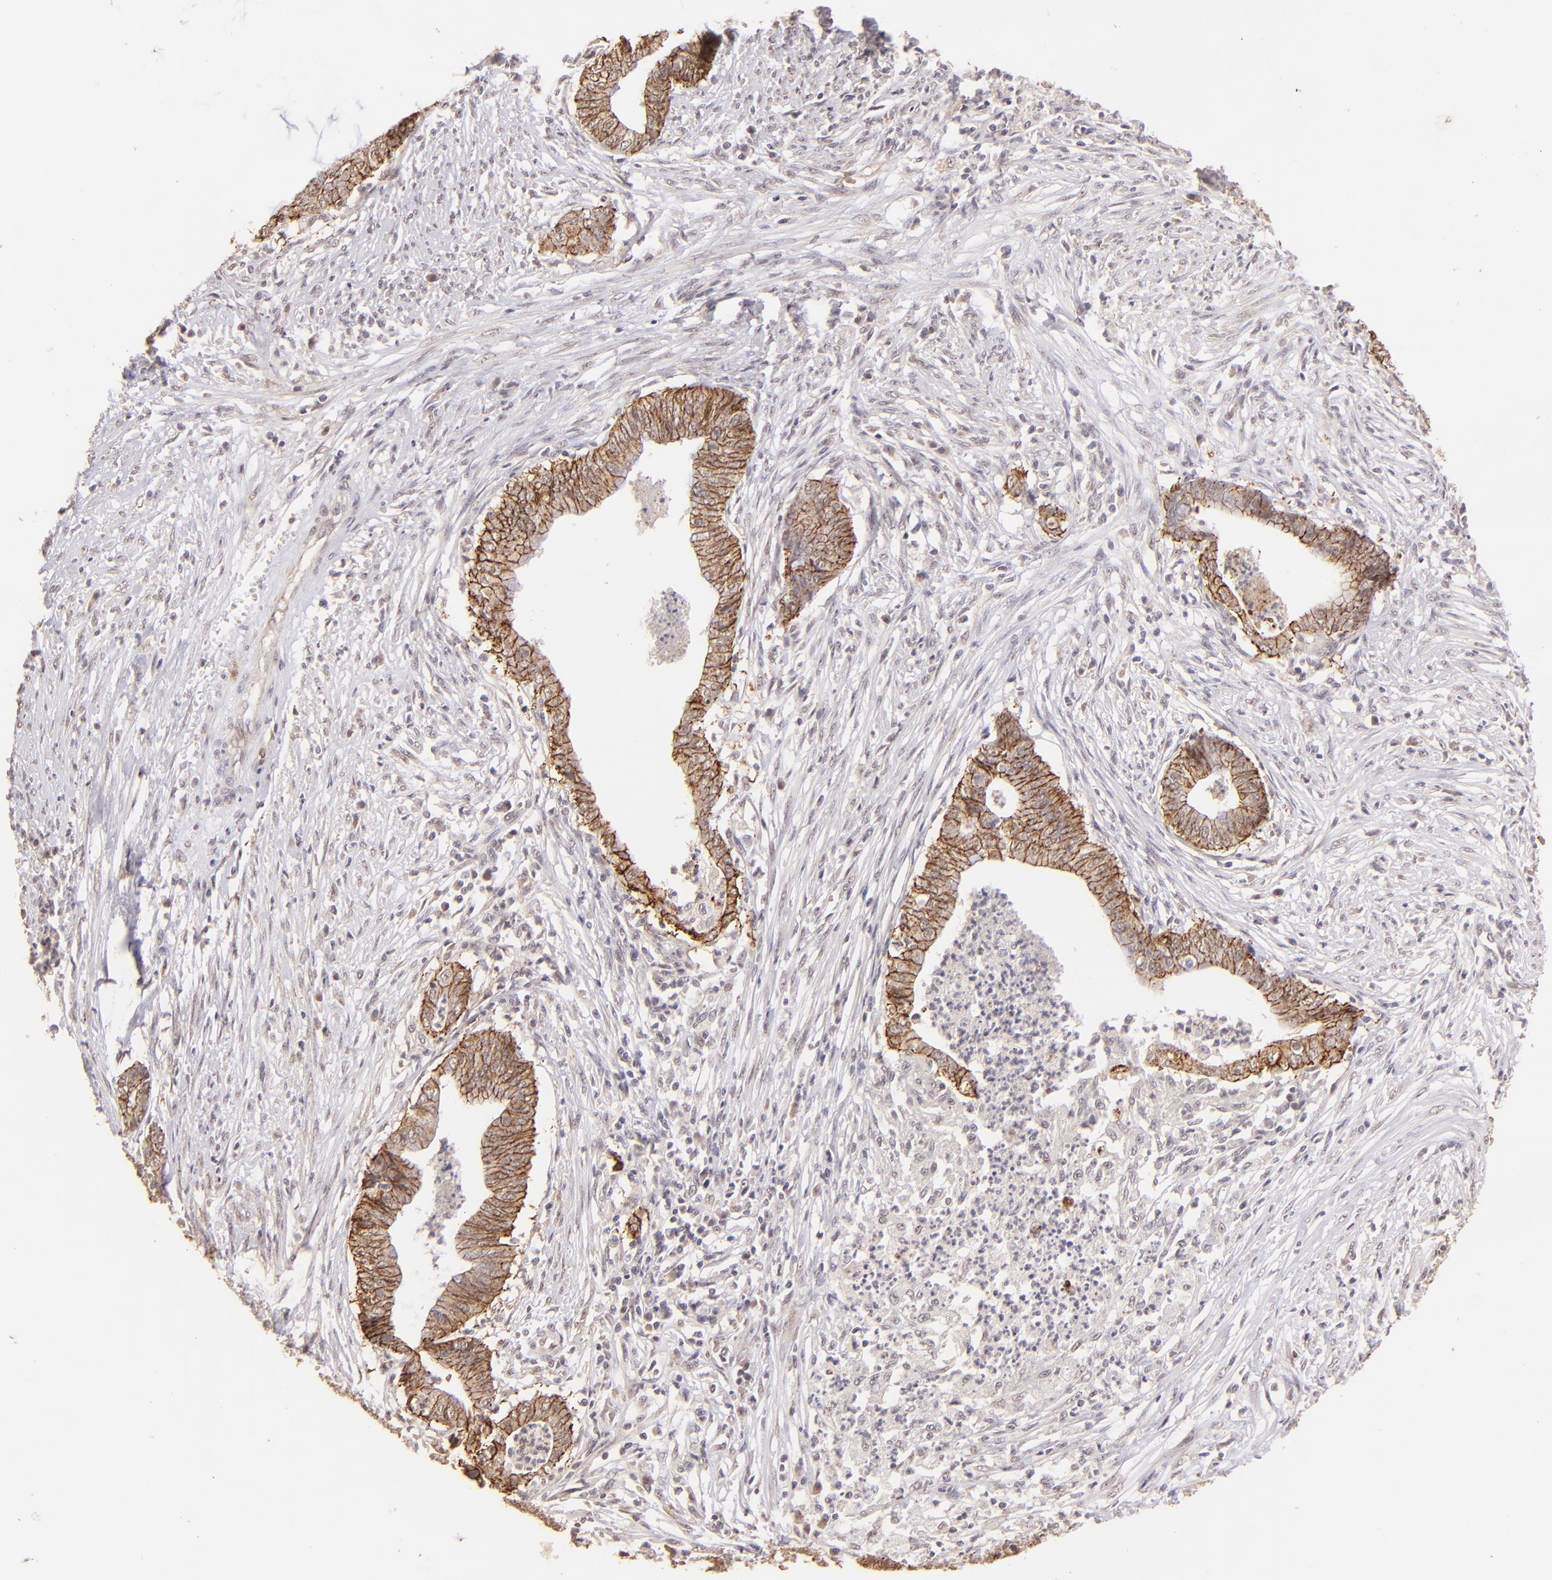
{"staining": {"intensity": "moderate", "quantity": ">75%", "location": "cytoplasmic/membranous"}, "tissue": "endometrial cancer", "cell_type": "Tumor cells", "image_type": "cancer", "snomed": [{"axis": "morphology", "description": "Necrosis, NOS"}, {"axis": "morphology", "description": "Adenocarcinoma, NOS"}, {"axis": "topography", "description": "Endometrium"}], "caption": "Immunohistochemical staining of human adenocarcinoma (endometrial) exhibits medium levels of moderate cytoplasmic/membranous protein positivity in about >75% of tumor cells.", "gene": "CLDN1", "patient": {"sex": "female", "age": 79}}